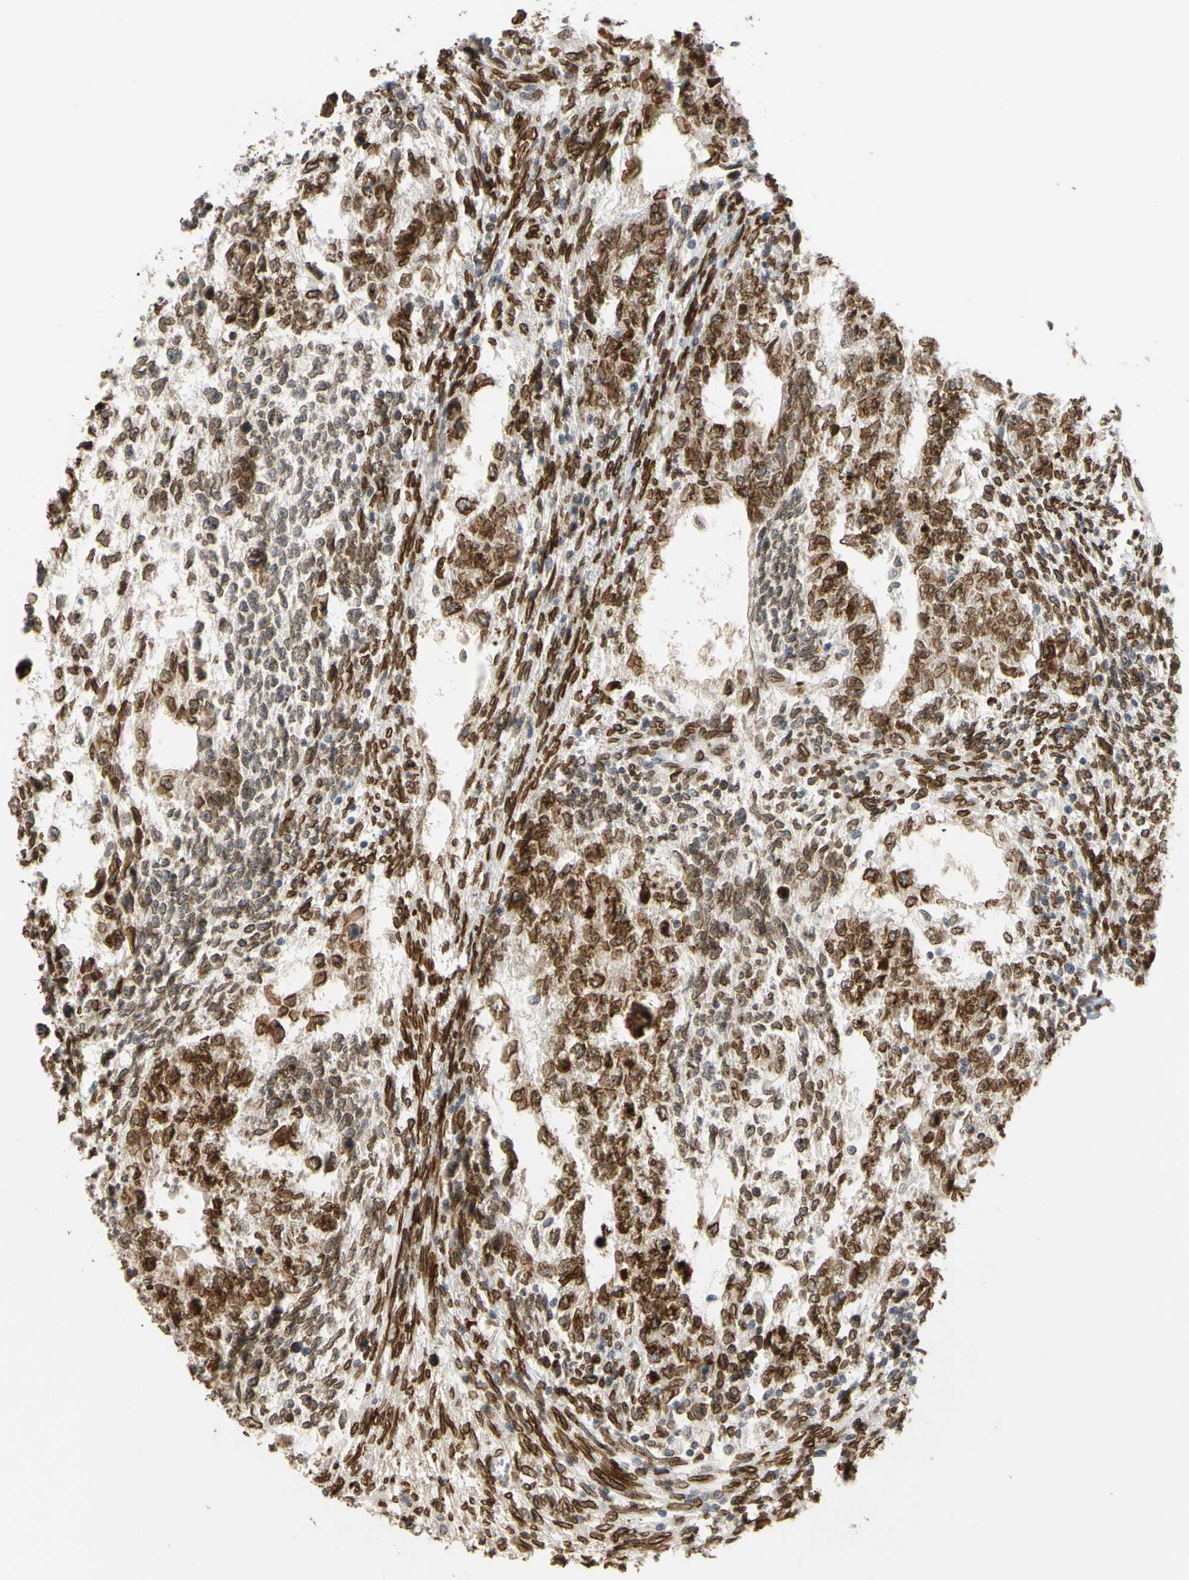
{"staining": {"intensity": "strong", "quantity": ">75%", "location": "cytoplasmic/membranous,nuclear"}, "tissue": "testis cancer", "cell_type": "Tumor cells", "image_type": "cancer", "snomed": [{"axis": "morphology", "description": "Normal tissue, NOS"}, {"axis": "morphology", "description": "Carcinoma, Embryonal, NOS"}, {"axis": "topography", "description": "Testis"}], "caption": "Testis embryonal carcinoma stained with DAB (3,3'-diaminobenzidine) IHC demonstrates high levels of strong cytoplasmic/membranous and nuclear staining in about >75% of tumor cells.", "gene": "SUN1", "patient": {"sex": "male", "age": 36}}